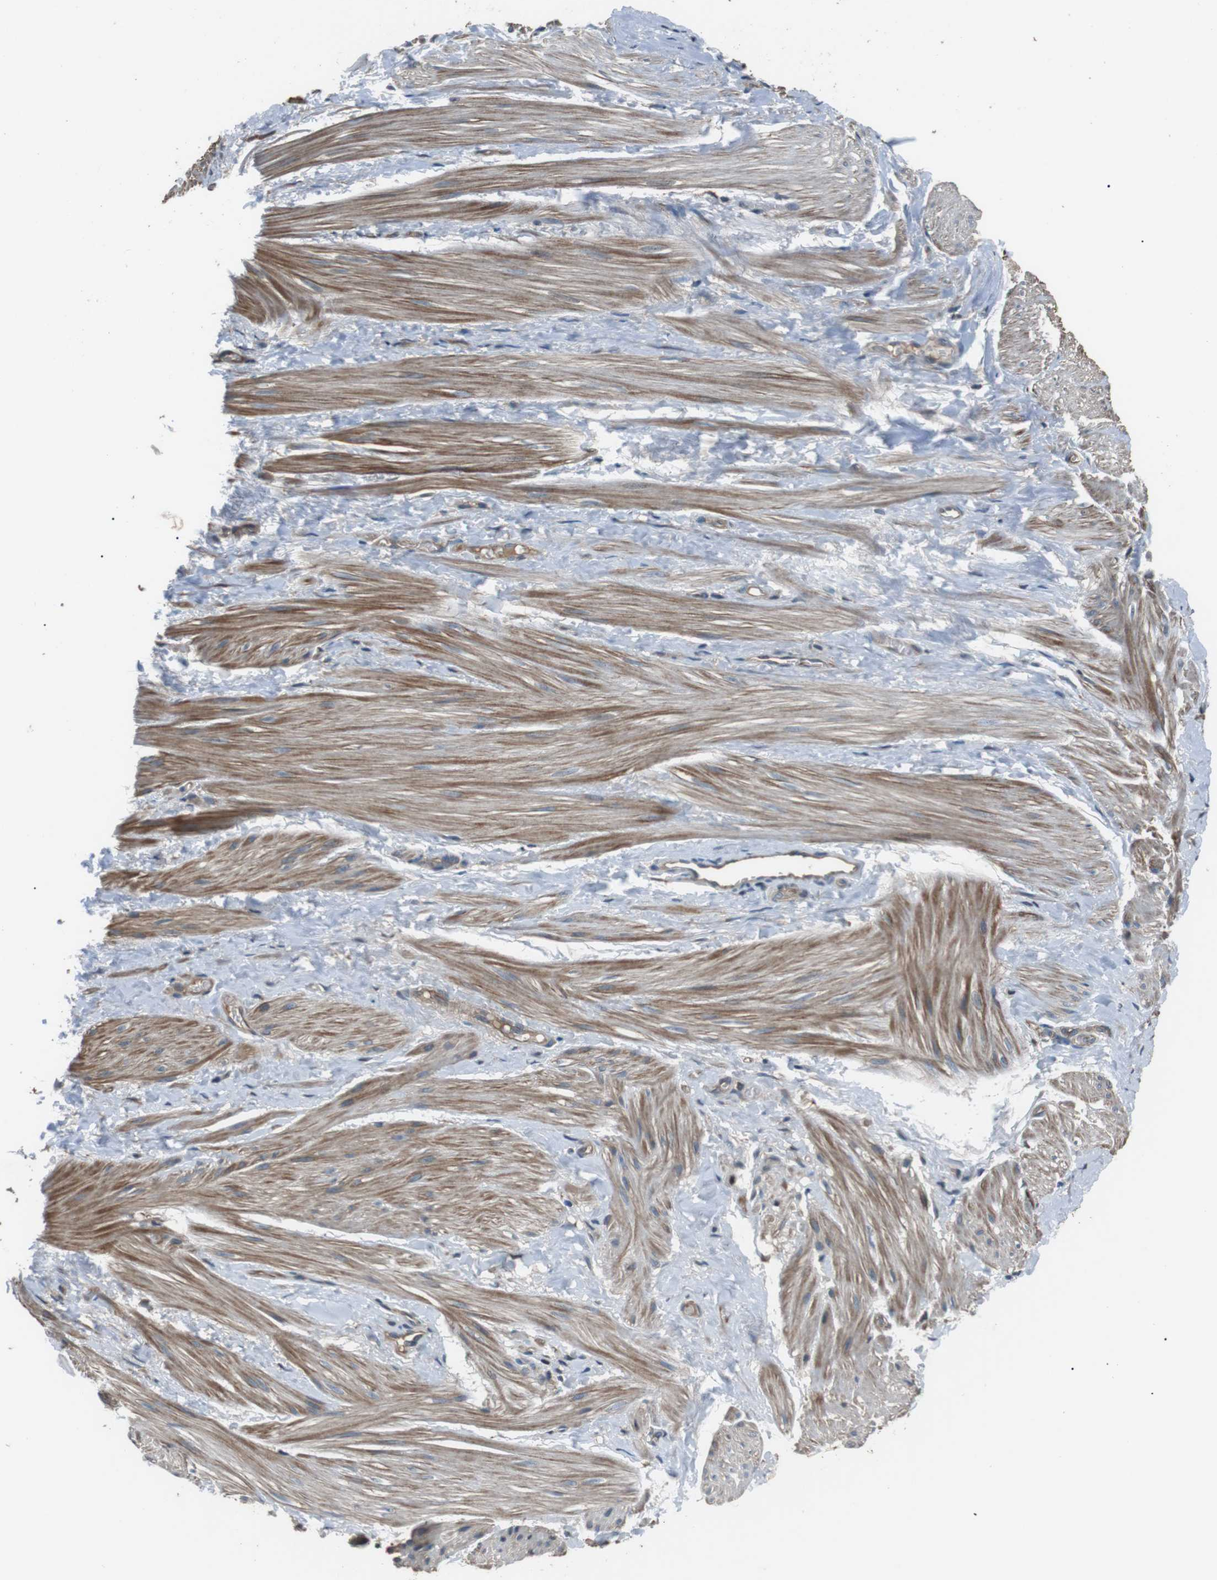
{"staining": {"intensity": "moderate", "quantity": "25%-75%", "location": "cytoplasmic/membranous"}, "tissue": "smooth muscle", "cell_type": "Smooth muscle cells", "image_type": "normal", "snomed": [{"axis": "morphology", "description": "Normal tissue, NOS"}, {"axis": "topography", "description": "Smooth muscle"}], "caption": "This is a photomicrograph of immunohistochemistry (IHC) staining of benign smooth muscle, which shows moderate positivity in the cytoplasmic/membranous of smooth muscle cells.", "gene": "GPR161", "patient": {"sex": "male", "age": 16}}